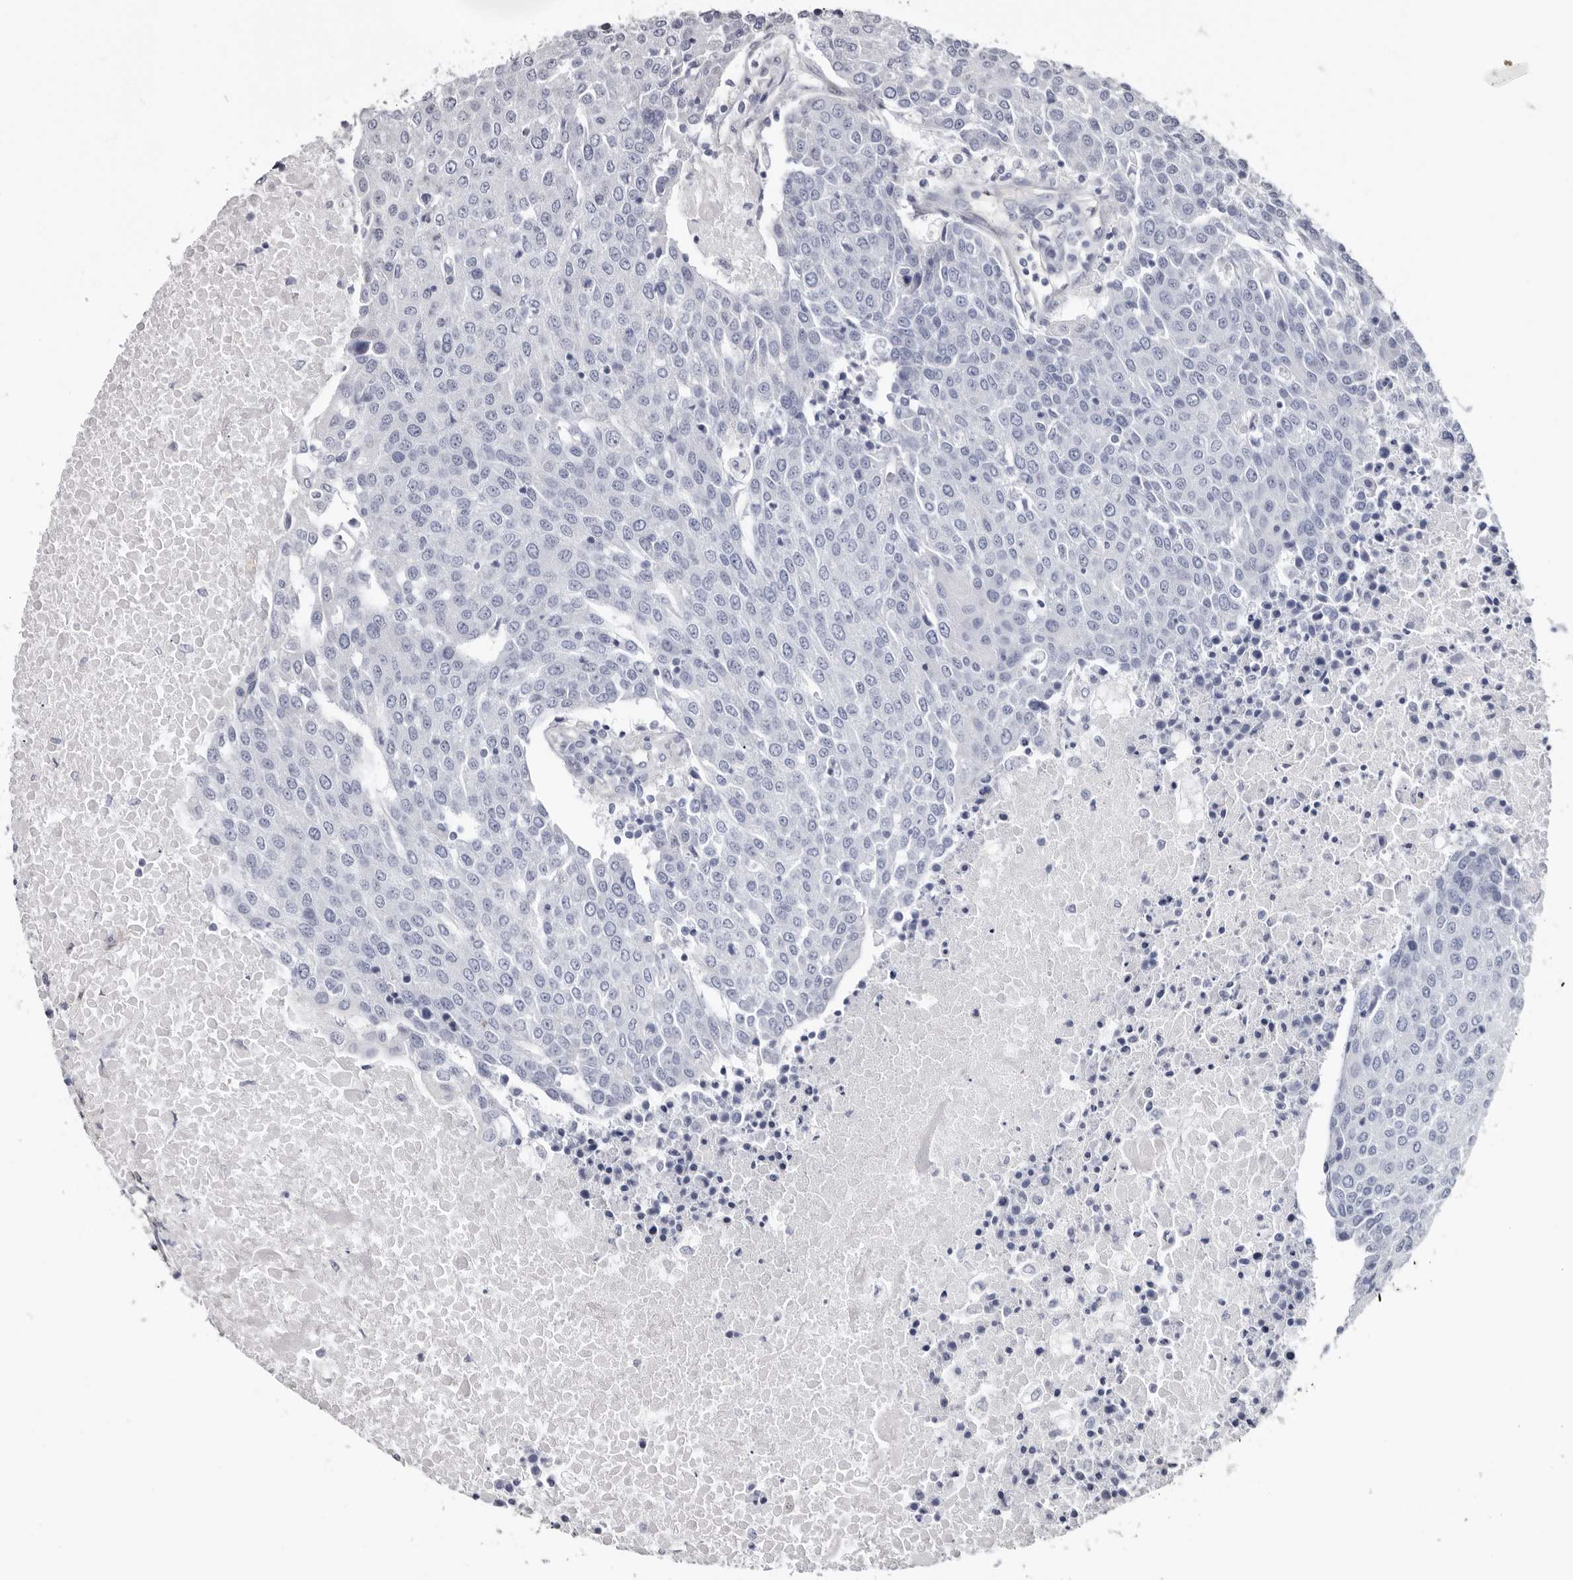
{"staining": {"intensity": "negative", "quantity": "none", "location": "none"}, "tissue": "urothelial cancer", "cell_type": "Tumor cells", "image_type": "cancer", "snomed": [{"axis": "morphology", "description": "Urothelial carcinoma, High grade"}, {"axis": "topography", "description": "Urinary bladder"}], "caption": "Urothelial carcinoma (high-grade) stained for a protein using IHC shows no positivity tumor cells.", "gene": "KHDRBS2", "patient": {"sex": "female", "age": 85}}